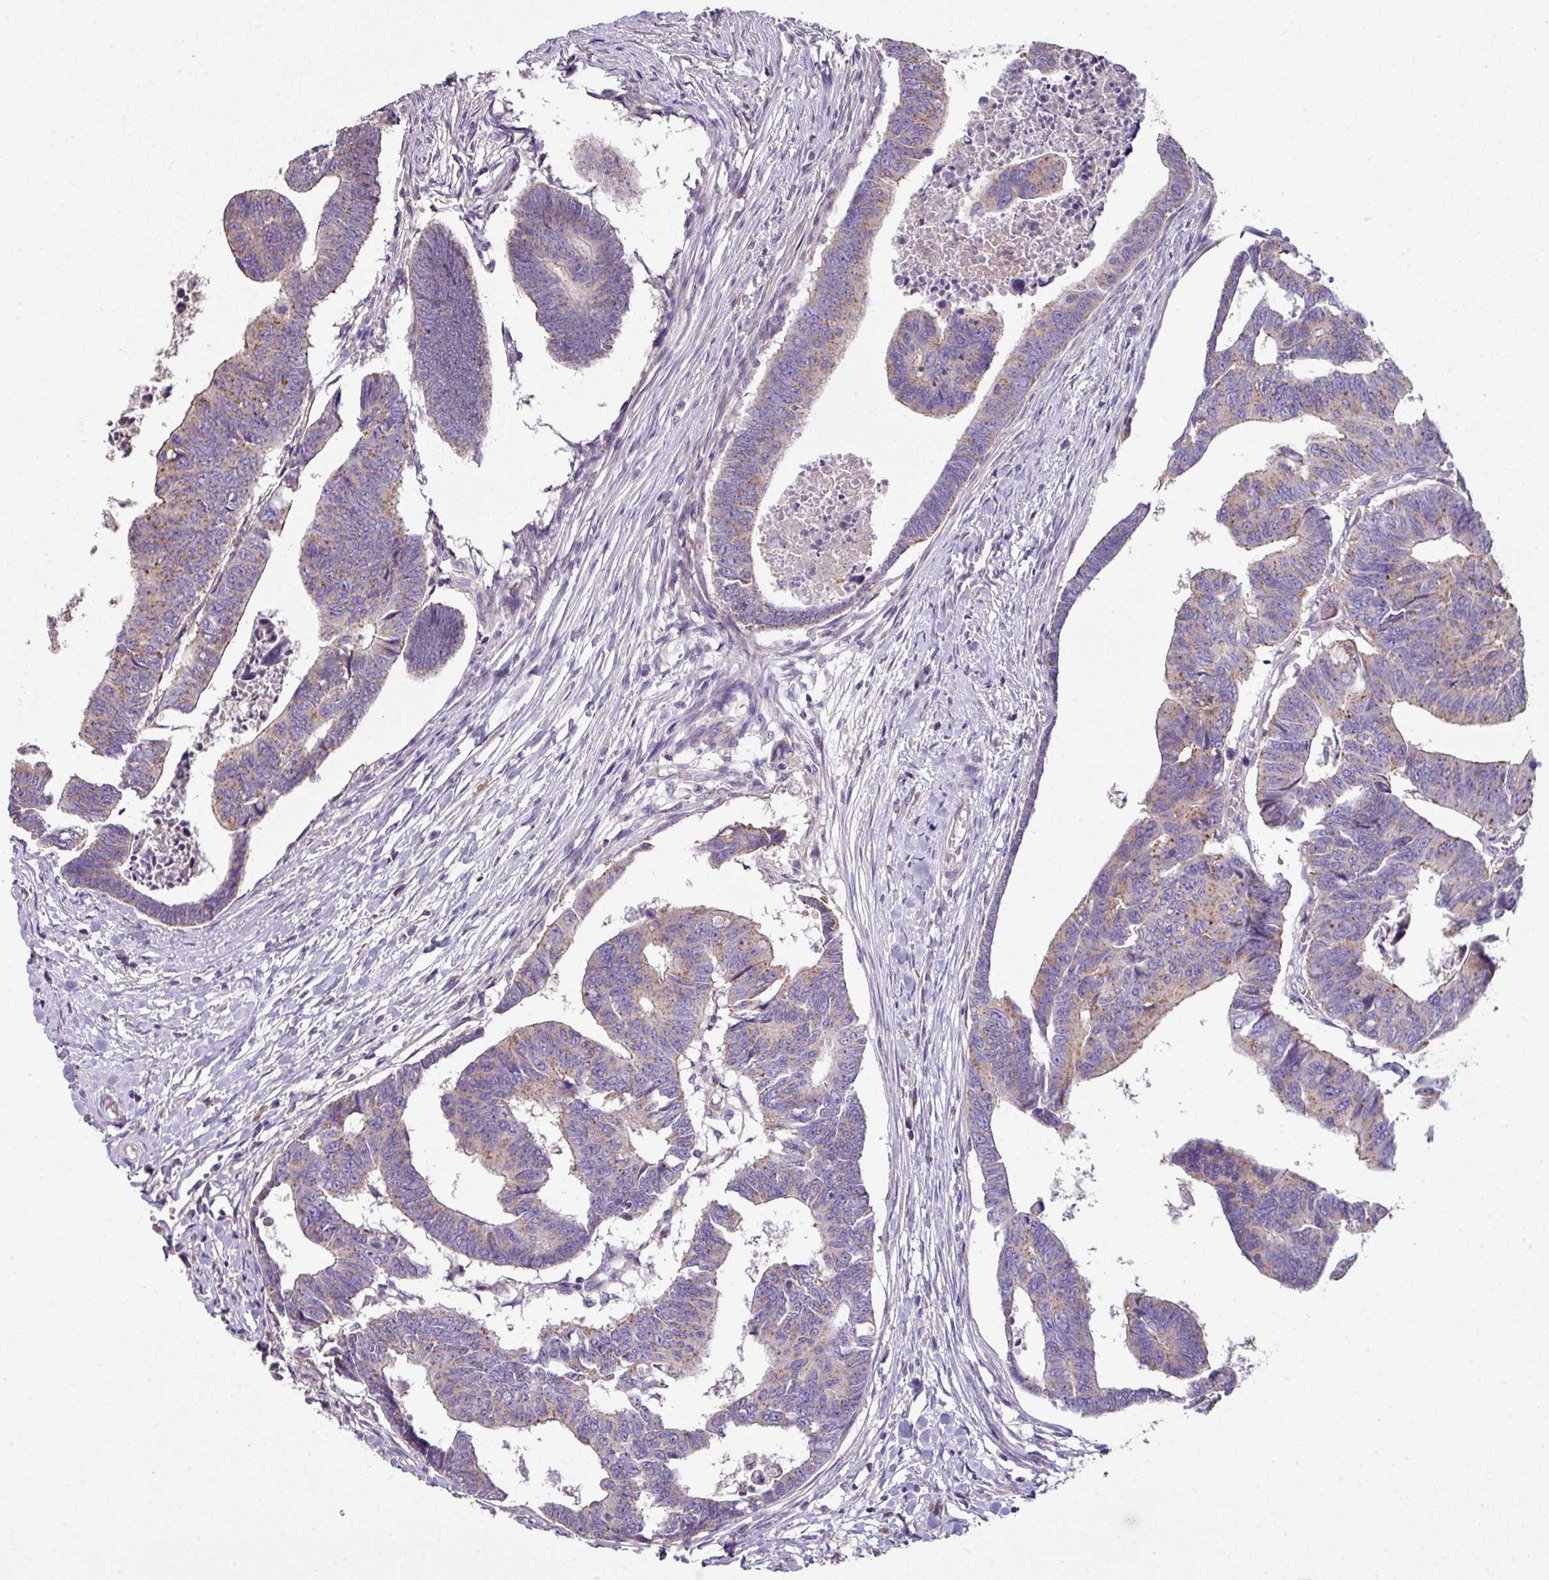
{"staining": {"intensity": "weak", "quantity": "<25%", "location": "cytoplasmic/membranous"}, "tissue": "colorectal cancer", "cell_type": "Tumor cells", "image_type": "cancer", "snomed": [{"axis": "morphology", "description": "Adenocarcinoma, NOS"}, {"axis": "topography", "description": "Rectum"}], "caption": "Immunohistochemistry (IHC) micrograph of human colorectal cancer (adenocarcinoma) stained for a protein (brown), which demonstrates no expression in tumor cells.", "gene": "LRRC9", "patient": {"sex": "female", "age": 65}}